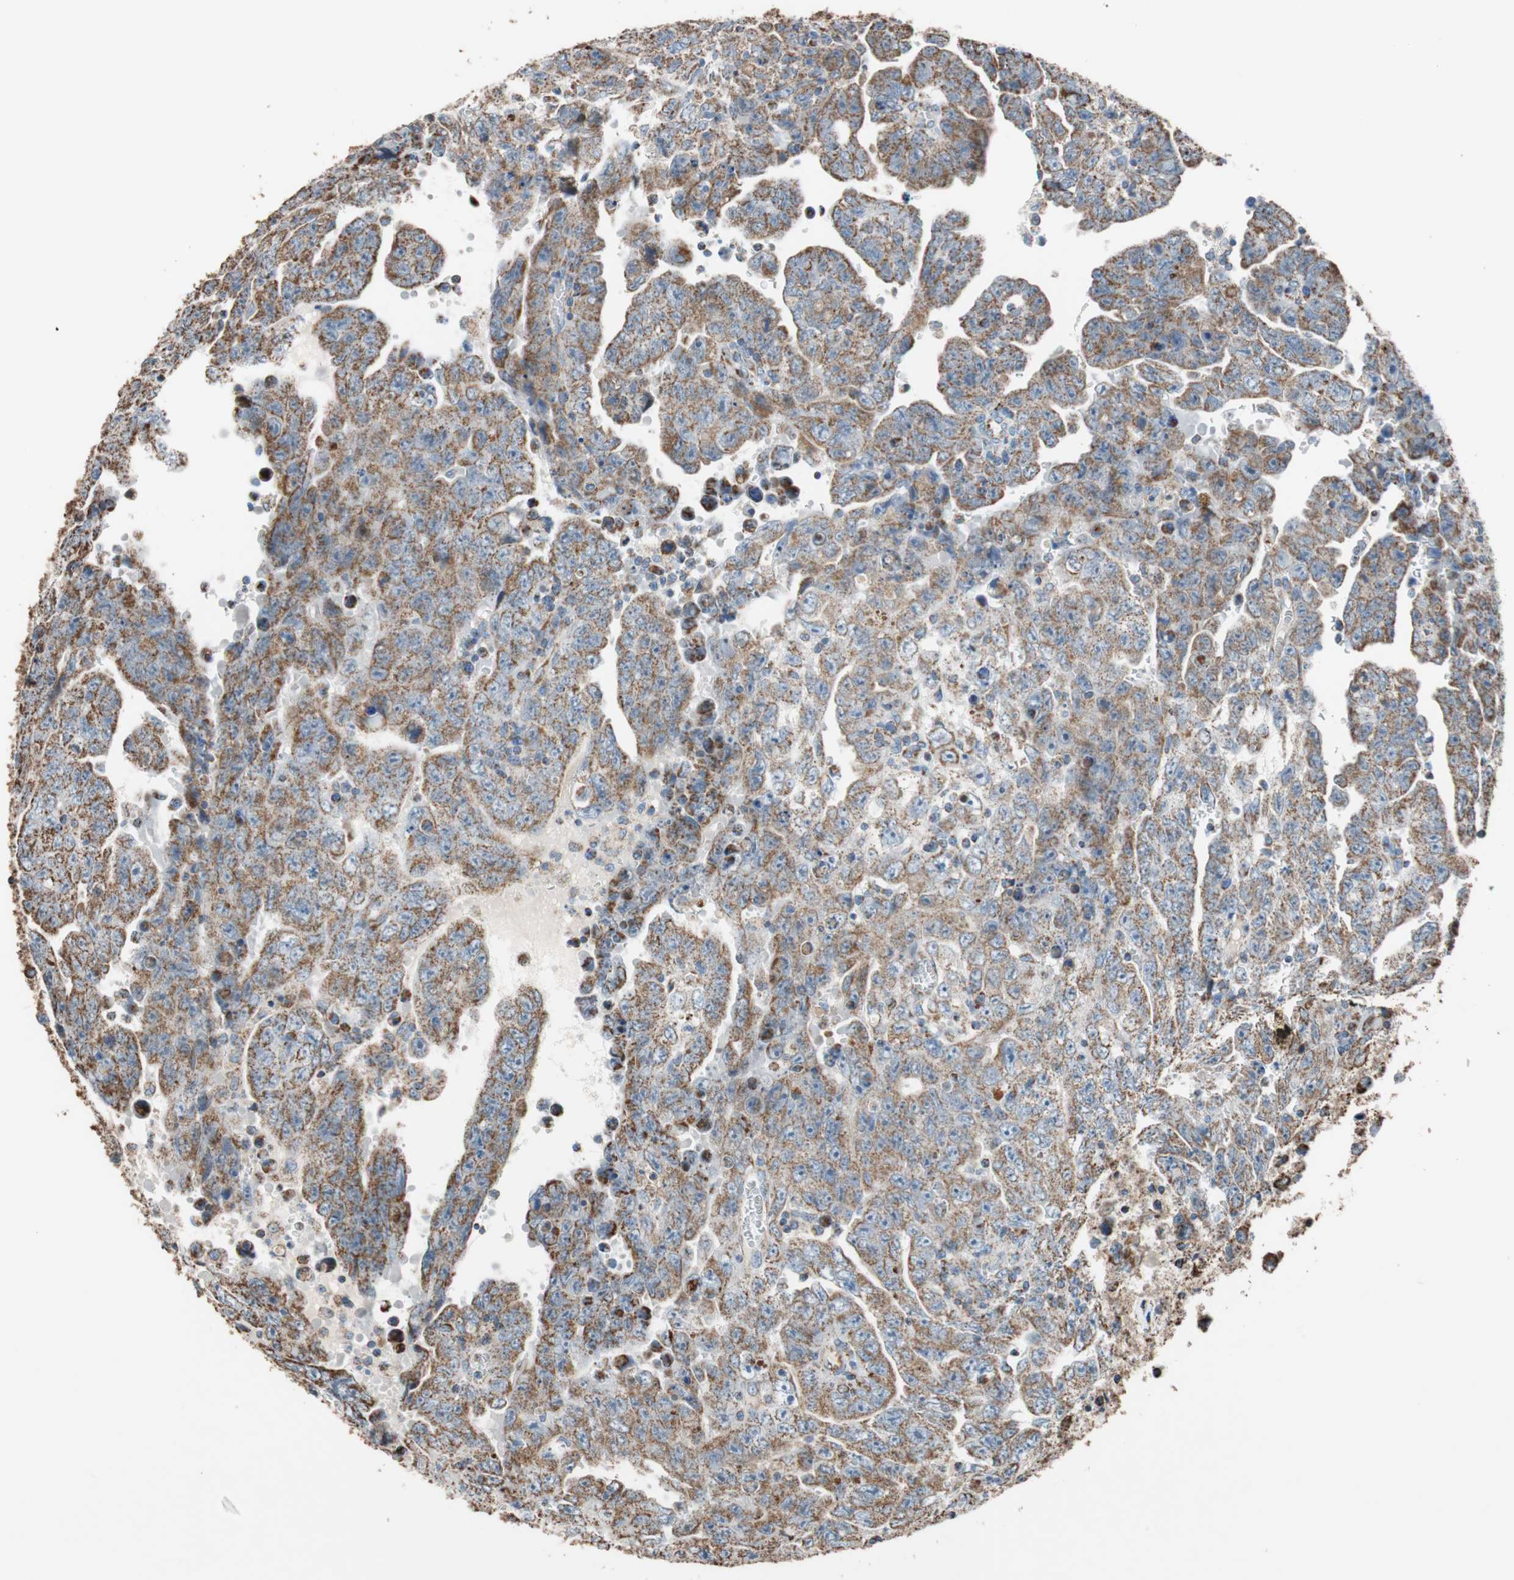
{"staining": {"intensity": "moderate", "quantity": ">75%", "location": "cytoplasmic/membranous"}, "tissue": "testis cancer", "cell_type": "Tumor cells", "image_type": "cancer", "snomed": [{"axis": "morphology", "description": "Carcinoma, Embryonal, NOS"}, {"axis": "topography", "description": "Testis"}], "caption": "Human testis embryonal carcinoma stained with a brown dye shows moderate cytoplasmic/membranous positive staining in about >75% of tumor cells.", "gene": "PCSK4", "patient": {"sex": "male", "age": 28}}